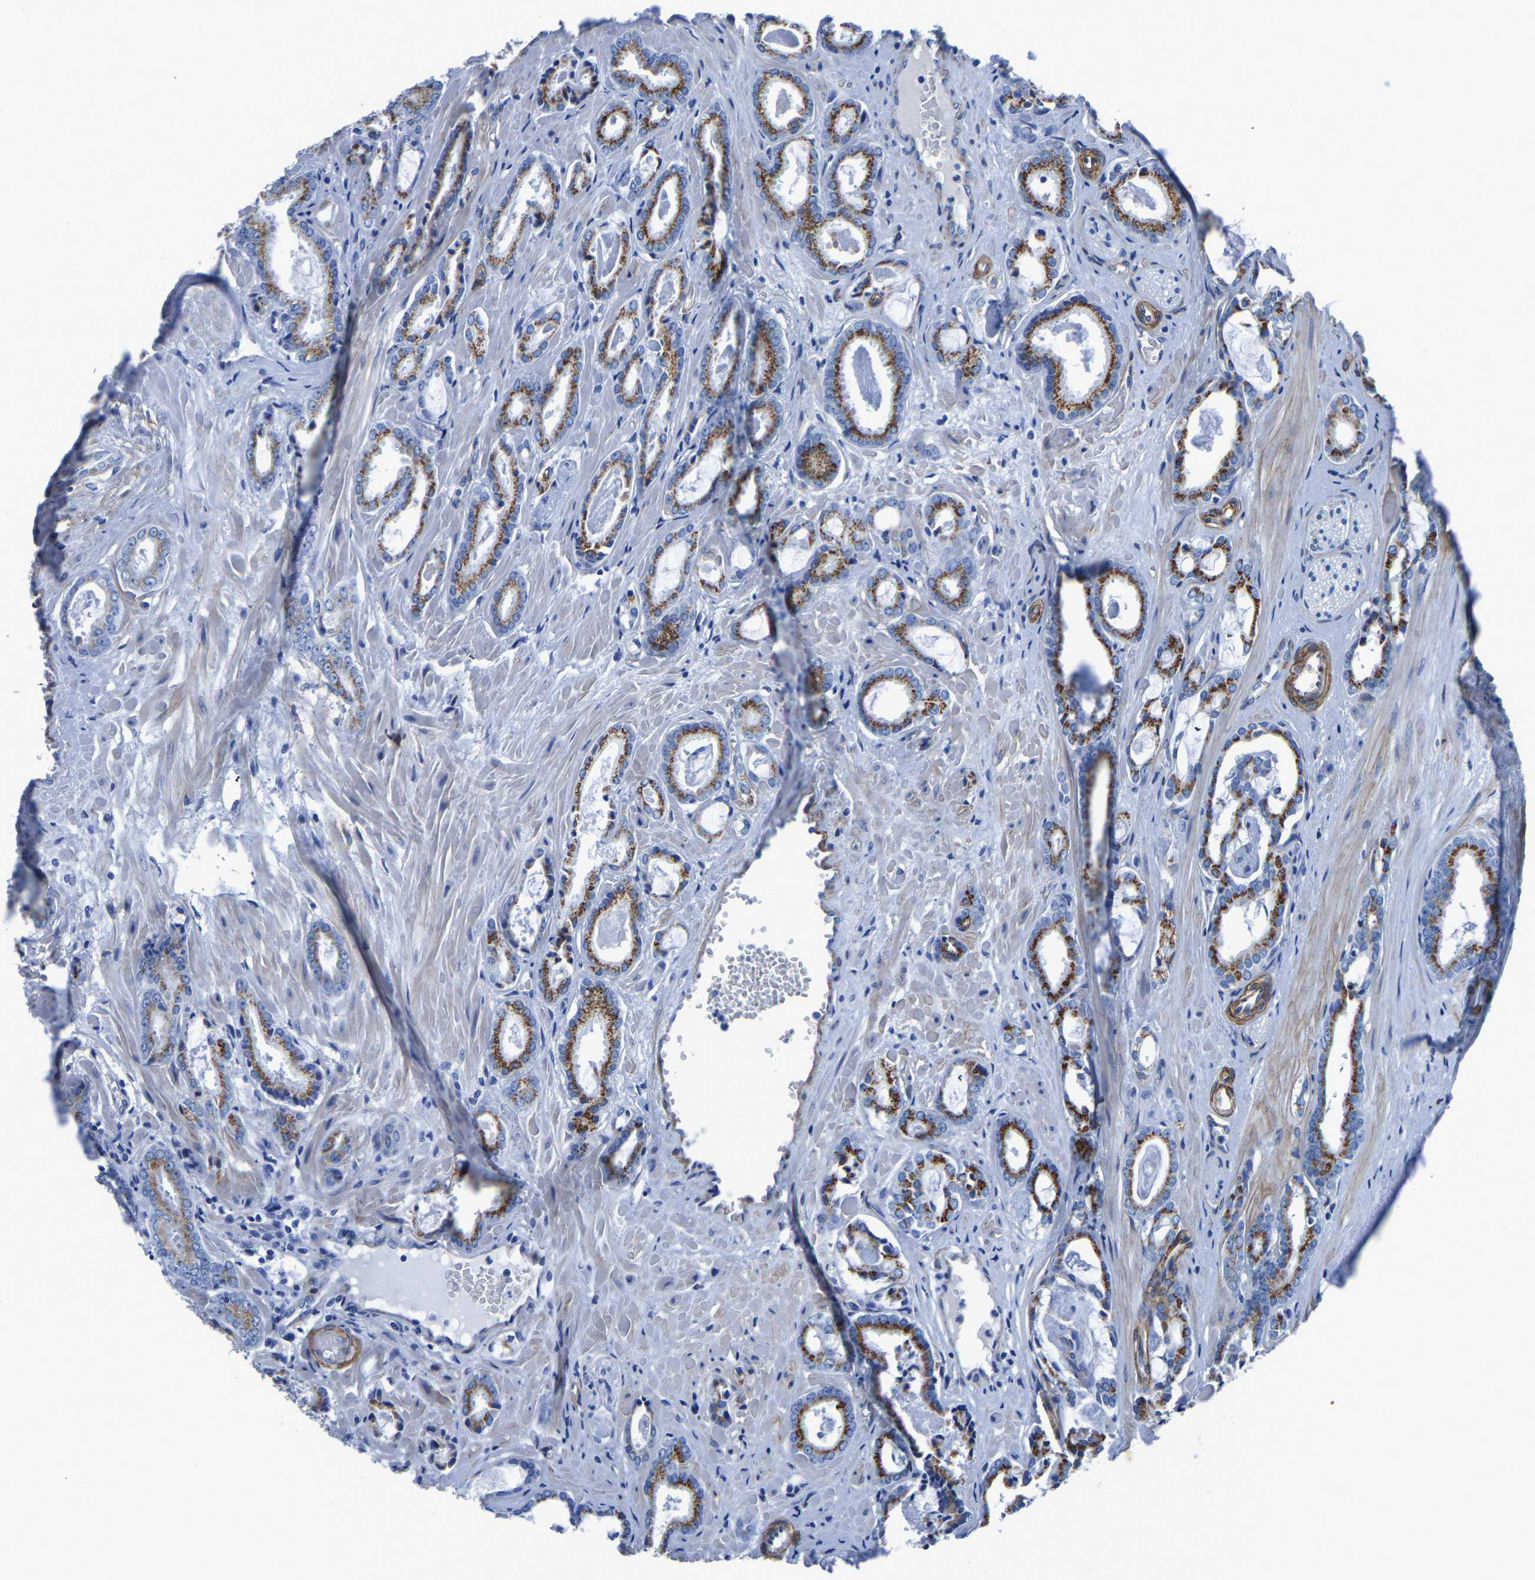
{"staining": {"intensity": "moderate", "quantity": ">75%", "location": "cytoplasmic/membranous"}, "tissue": "prostate cancer", "cell_type": "Tumor cells", "image_type": "cancer", "snomed": [{"axis": "morphology", "description": "Adenocarcinoma, Low grade"}, {"axis": "topography", "description": "Prostate"}], "caption": "Adenocarcinoma (low-grade) (prostate) stained with immunohistochemistry (IHC) demonstrates moderate cytoplasmic/membranous staining in about >75% of tumor cells.", "gene": "SLC45A3", "patient": {"sex": "male", "age": 53}}